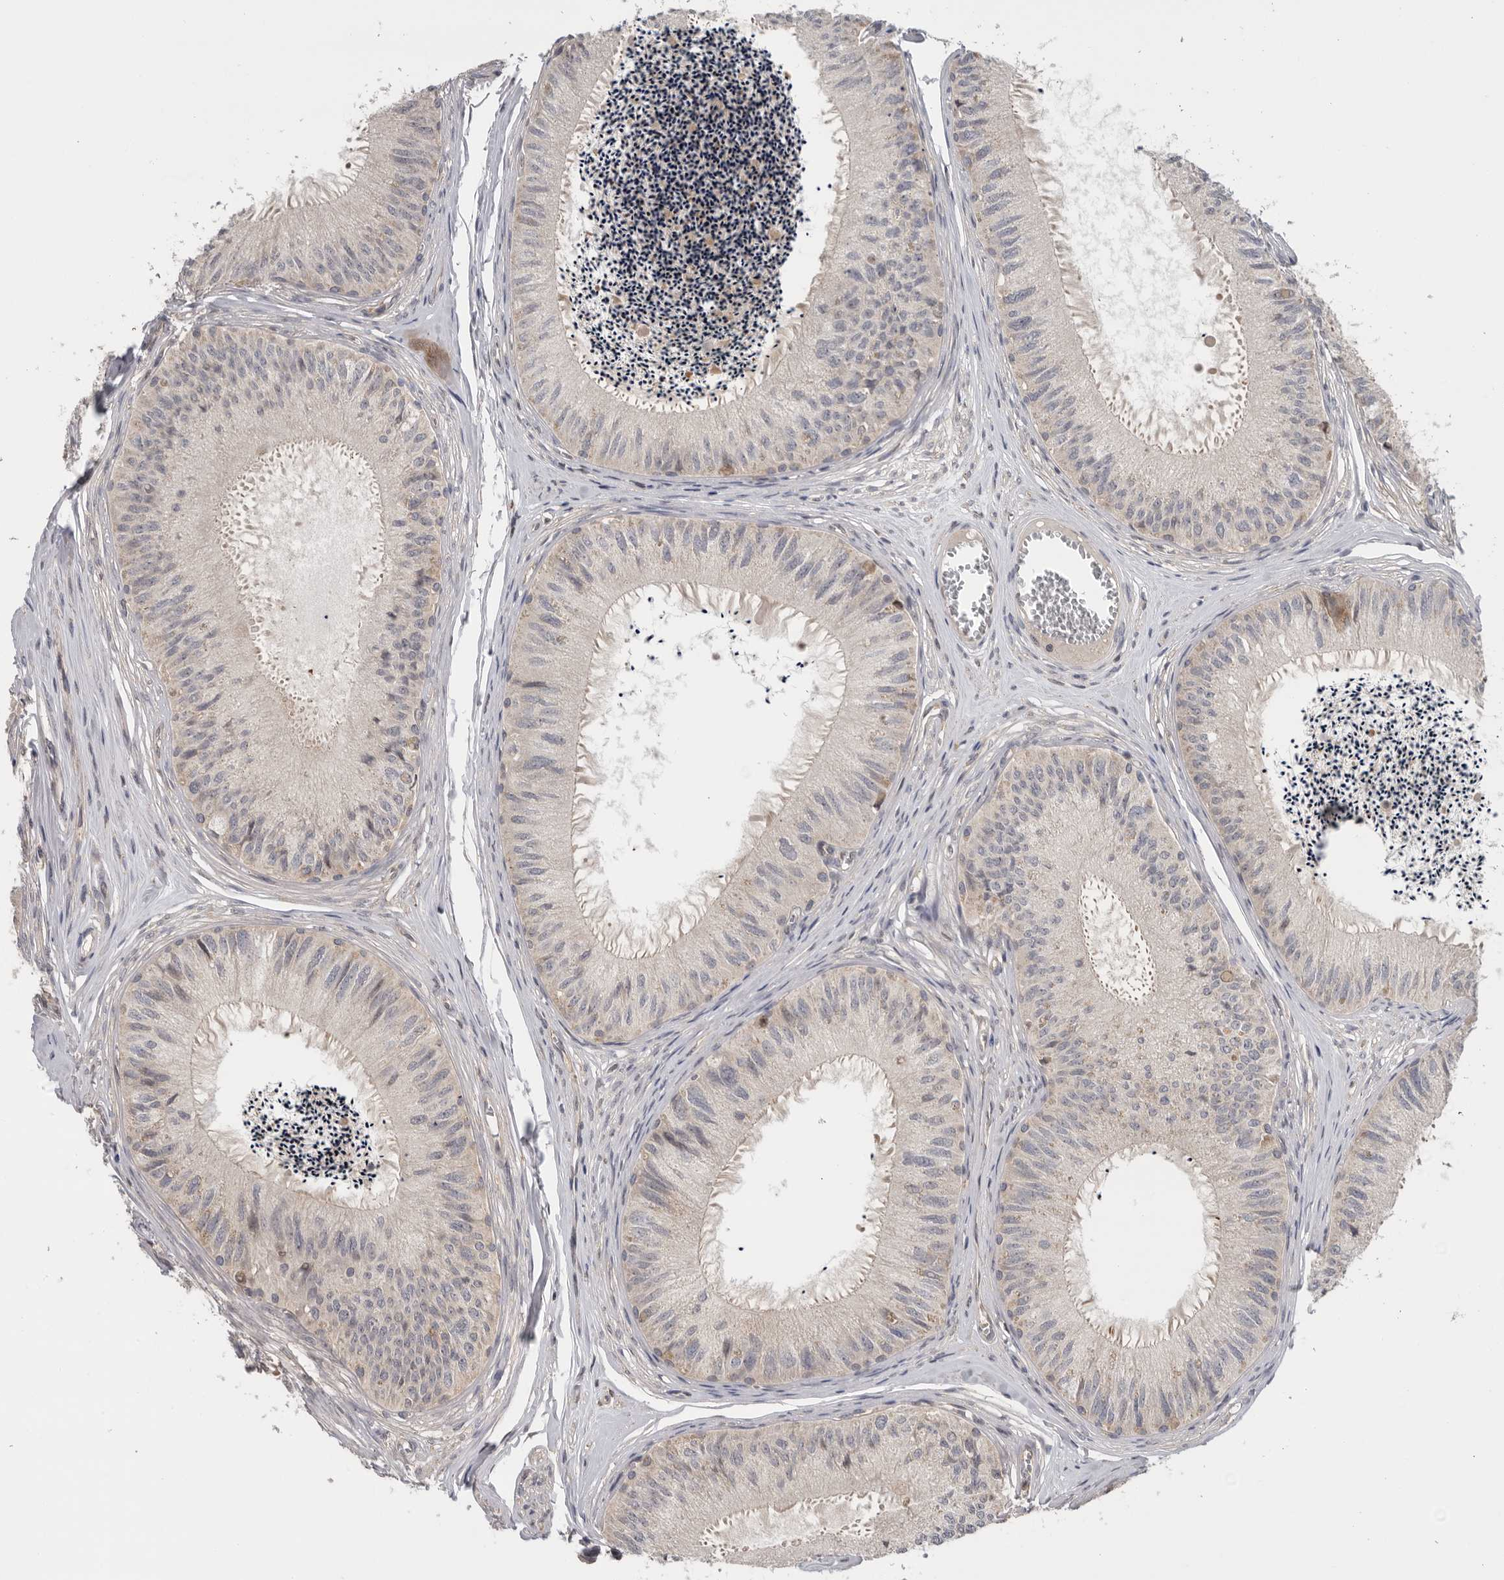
{"staining": {"intensity": "moderate", "quantity": "25%-75%", "location": "cytoplasmic/membranous"}, "tissue": "epididymis", "cell_type": "Glandular cells", "image_type": "normal", "snomed": [{"axis": "morphology", "description": "Normal tissue, NOS"}, {"axis": "topography", "description": "Epididymis"}], "caption": "Approximately 25%-75% of glandular cells in benign human epididymis show moderate cytoplasmic/membranous protein staining as visualized by brown immunohistochemical staining.", "gene": "KLK5", "patient": {"sex": "male", "age": 79}}